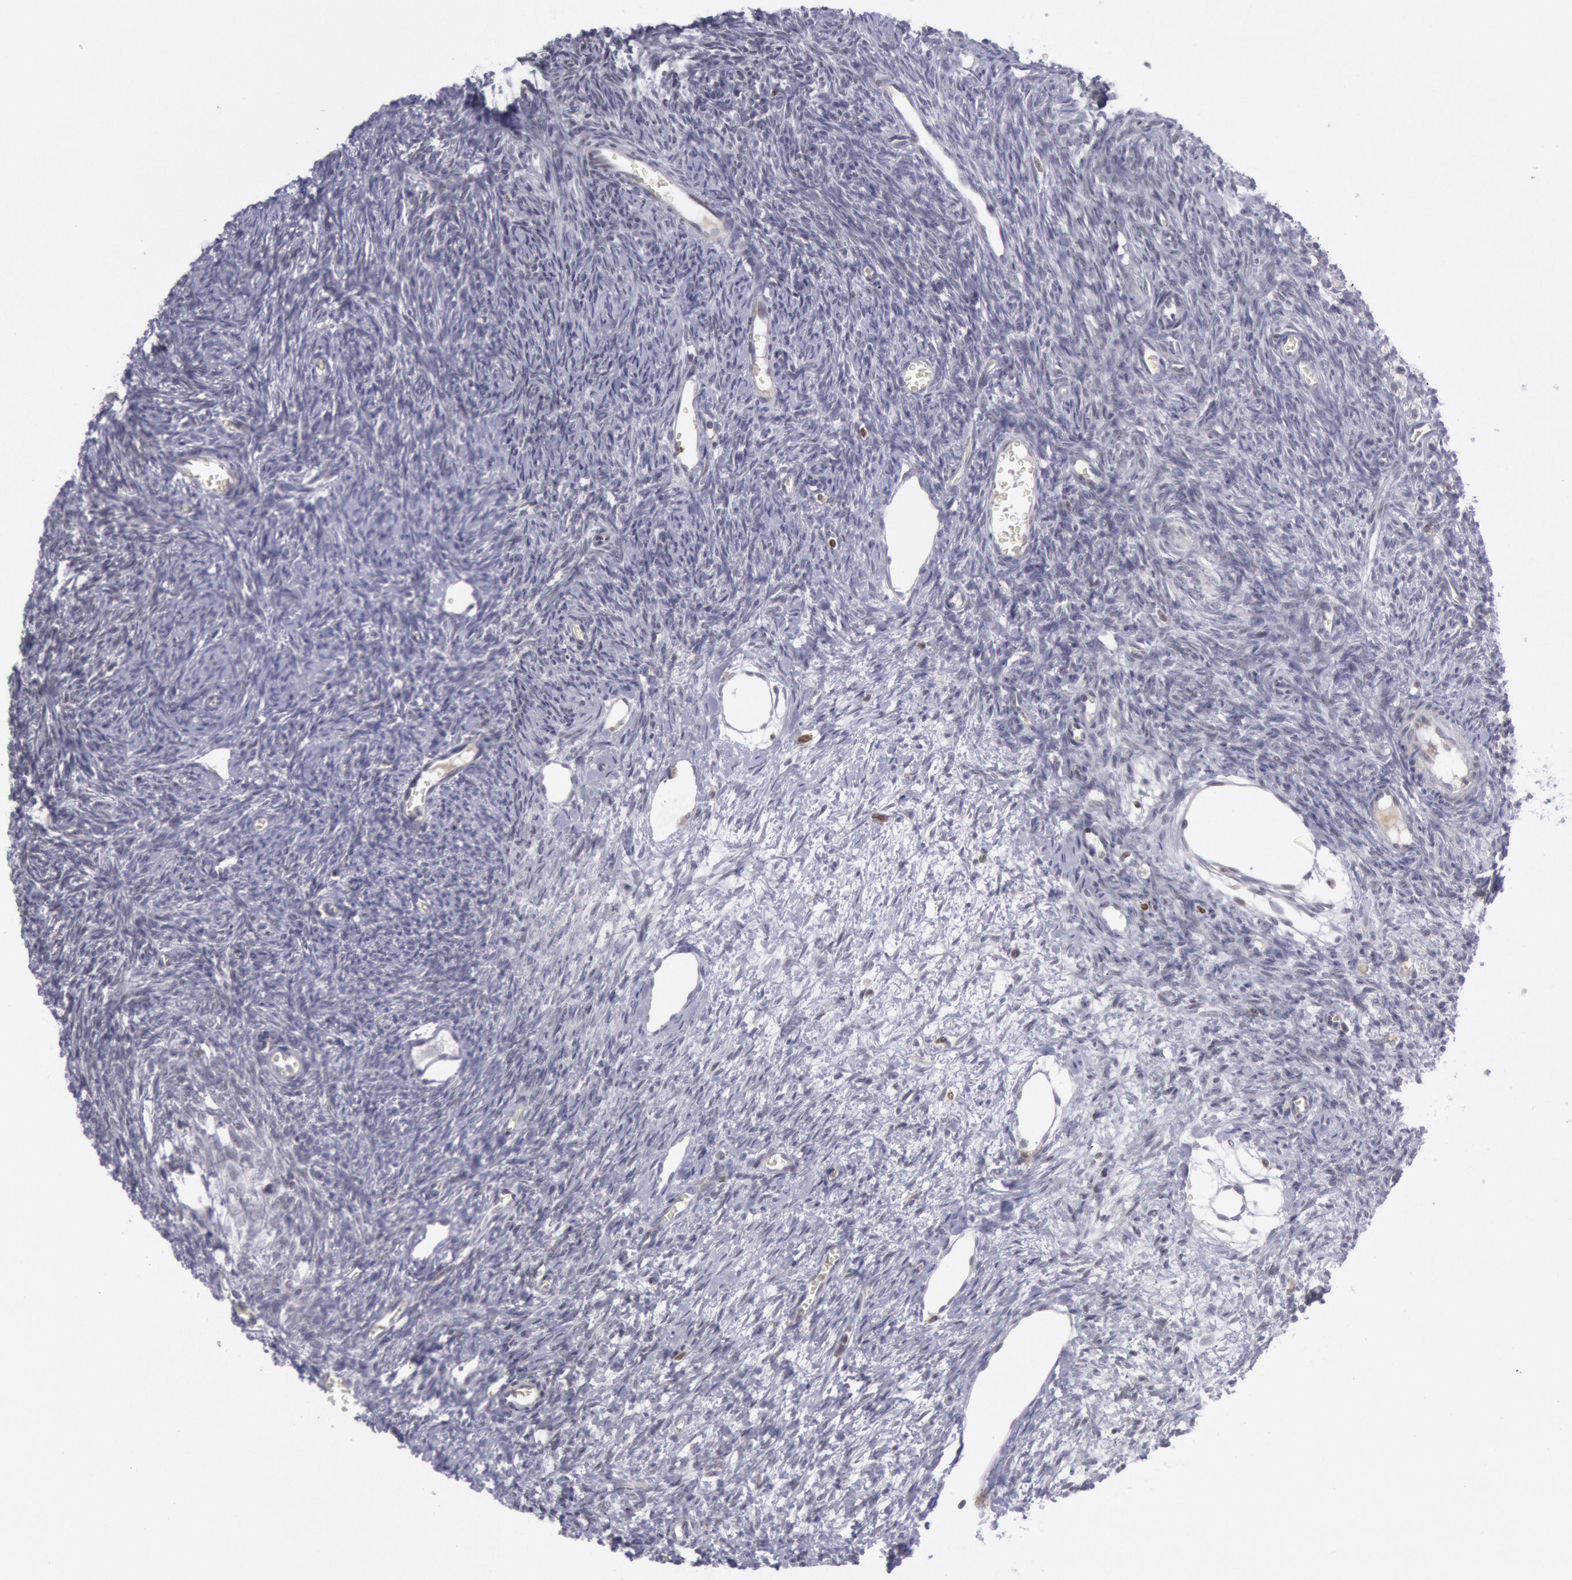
{"staining": {"intensity": "negative", "quantity": "none", "location": "none"}, "tissue": "ovary", "cell_type": "Follicle cells", "image_type": "normal", "snomed": [{"axis": "morphology", "description": "Normal tissue, NOS"}, {"axis": "topography", "description": "Ovary"}], "caption": "There is no significant positivity in follicle cells of ovary. (Brightfield microscopy of DAB IHC at high magnification).", "gene": "PTGS2", "patient": {"sex": "female", "age": 27}}